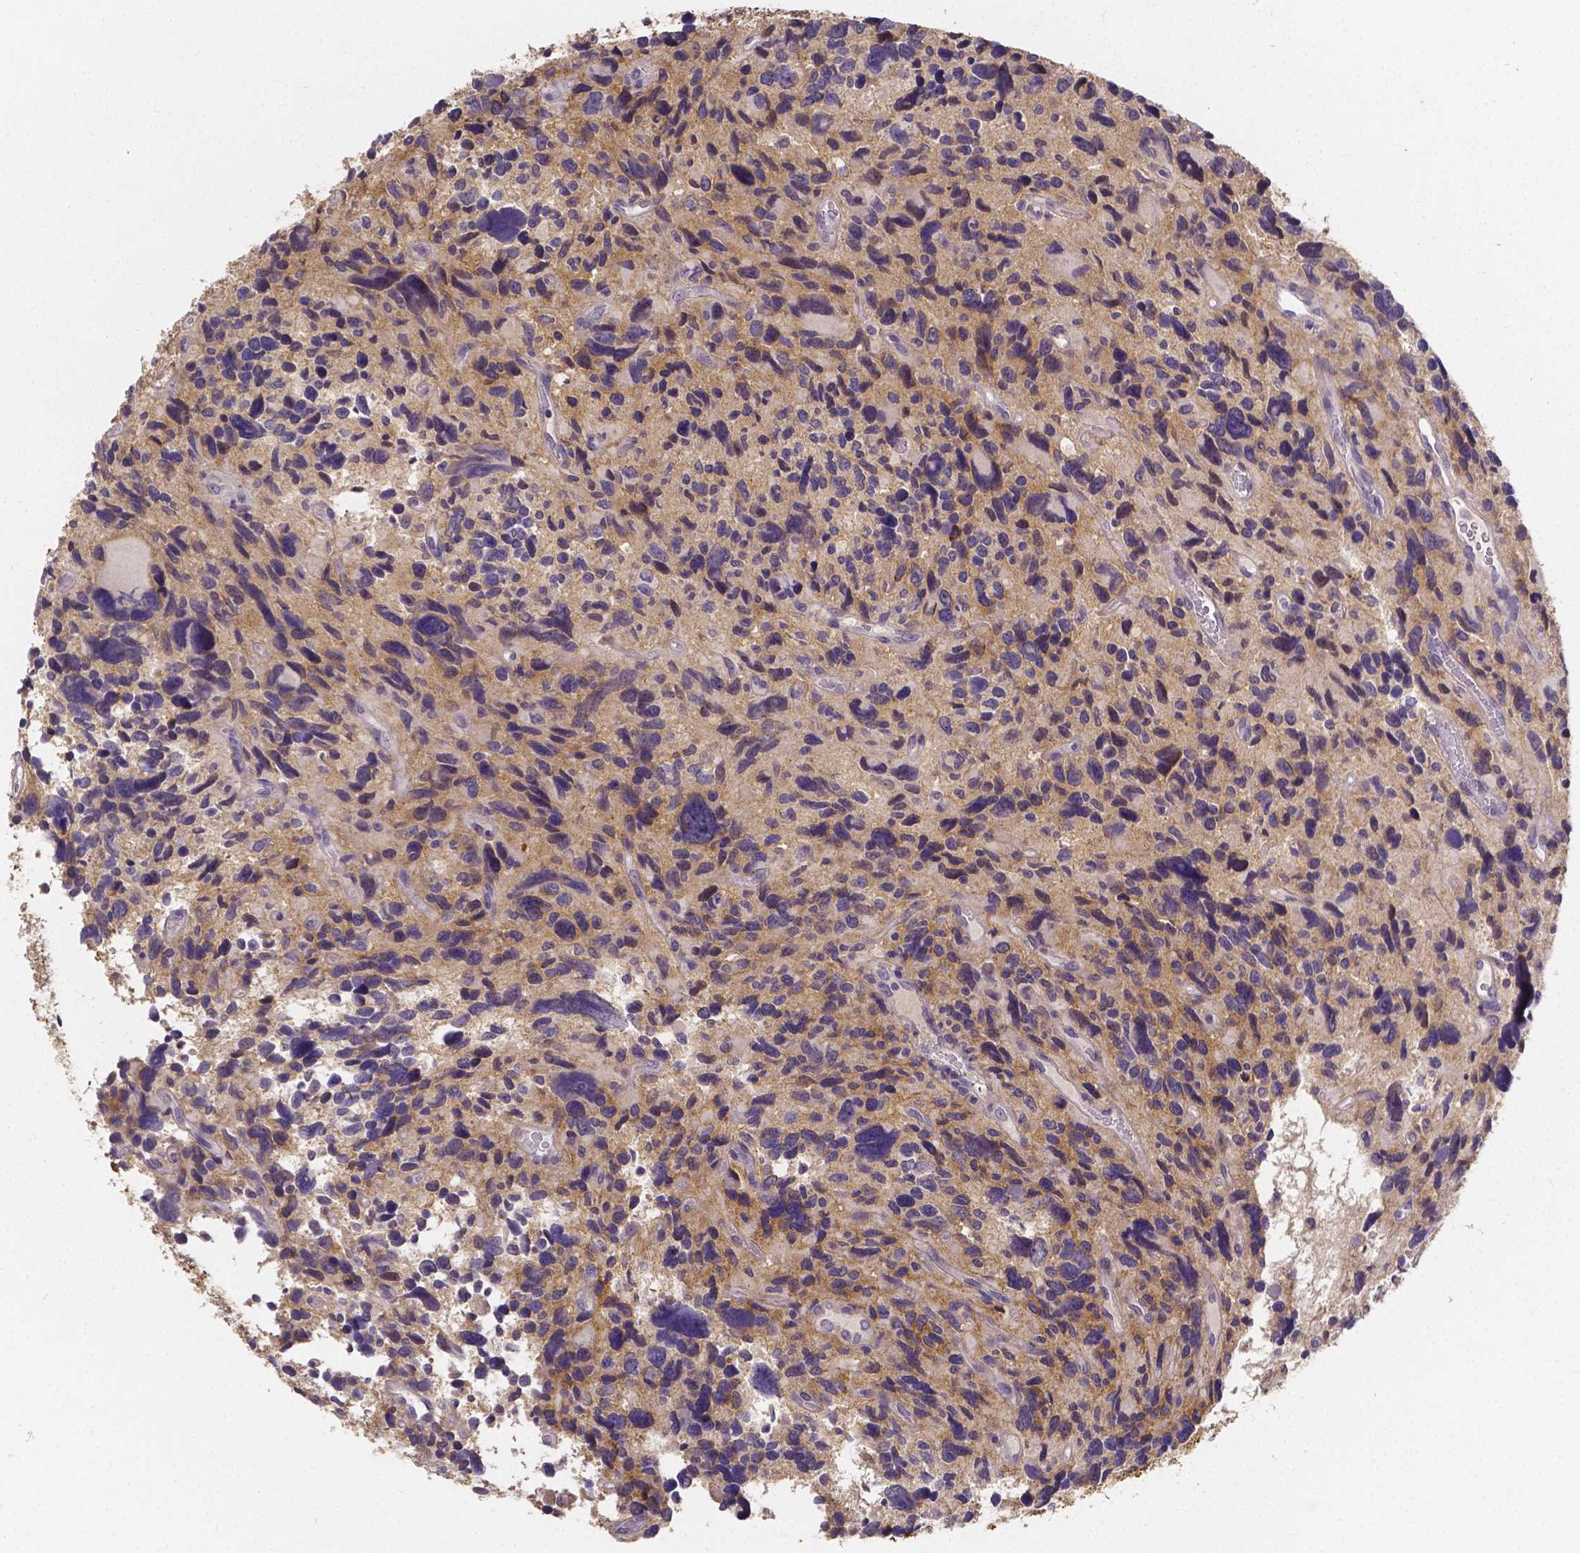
{"staining": {"intensity": "weak", "quantity": "25%-75%", "location": "cytoplasmic/membranous"}, "tissue": "glioma", "cell_type": "Tumor cells", "image_type": "cancer", "snomed": [{"axis": "morphology", "description": "Glioma, malignant, High grade"}, {"axis": "topography", "description": "Brain"}], "caption": "High-magnification brightfield microscopy of glioma stained with DAB (3,3'-diaminobenzidine) (brown) and counterstained with hematoxylin (blue). tumor cells exhibit weak cytoplasmic/membranous expression is present in approximately25%-75% of cells.", "gene": "CTNNA2", "patient": {"sex": "male", "age": 46}}